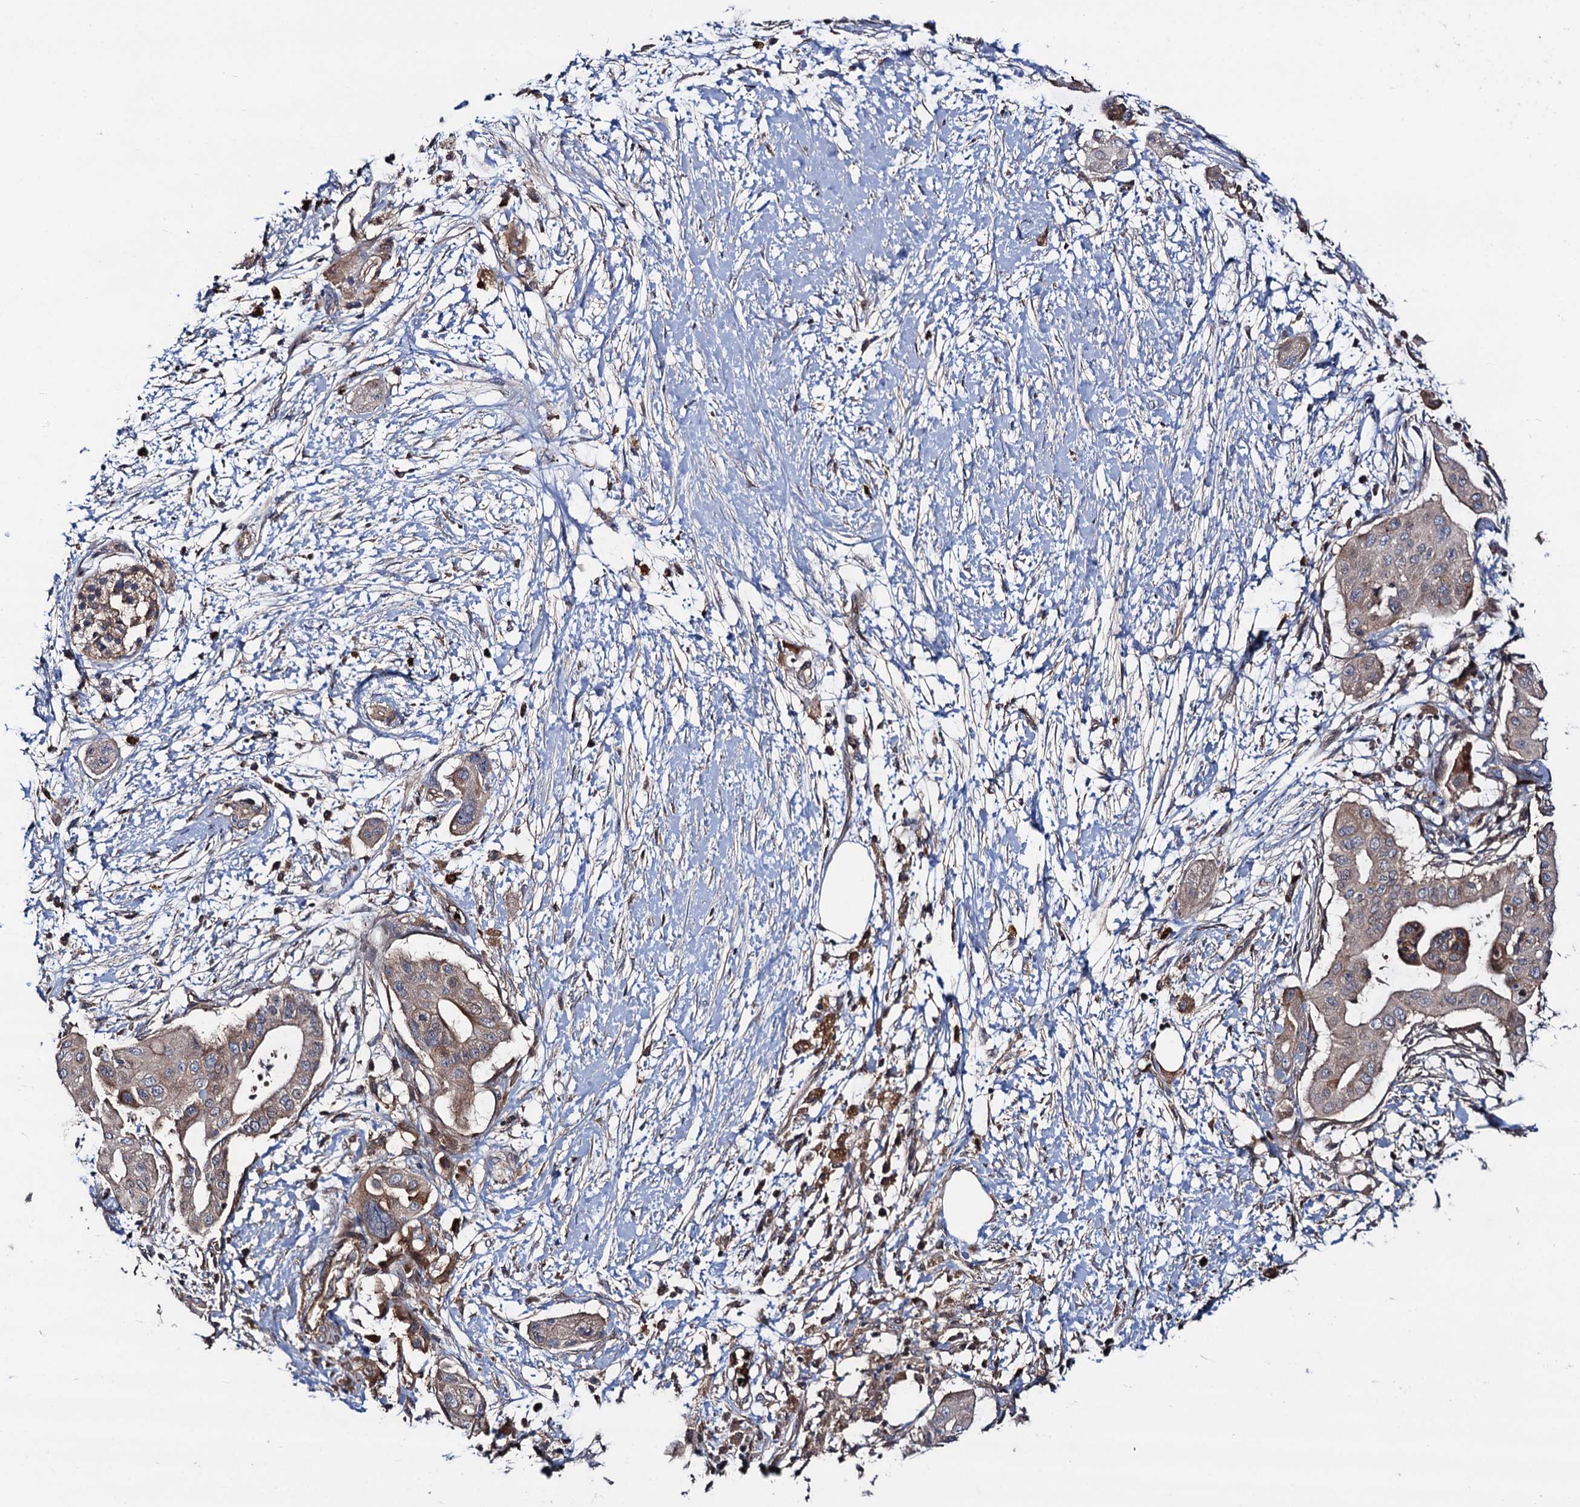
{"staining": {"intensity": "weak", "quantity": "25%-75%", "location": "cytoplasmic/membranous"}, "tissue": "pancreatic cancer", "cell_type": "Tumor cells", "image_type": "cancer", "snomed": [{"axis": "morphology", "description": "Adenocarcinoma, NOS"}, {"axis": "topography", "description": "Pancreas"}], "caption": "Pancreatic cancer was stained to show a protein in brown. There is low levels of weak cytoplasmic/membranous staining in approximately 25%-75% of tumor cells.", "gene": "KXD1", "patient": {"sex": "male", "age": 68}}